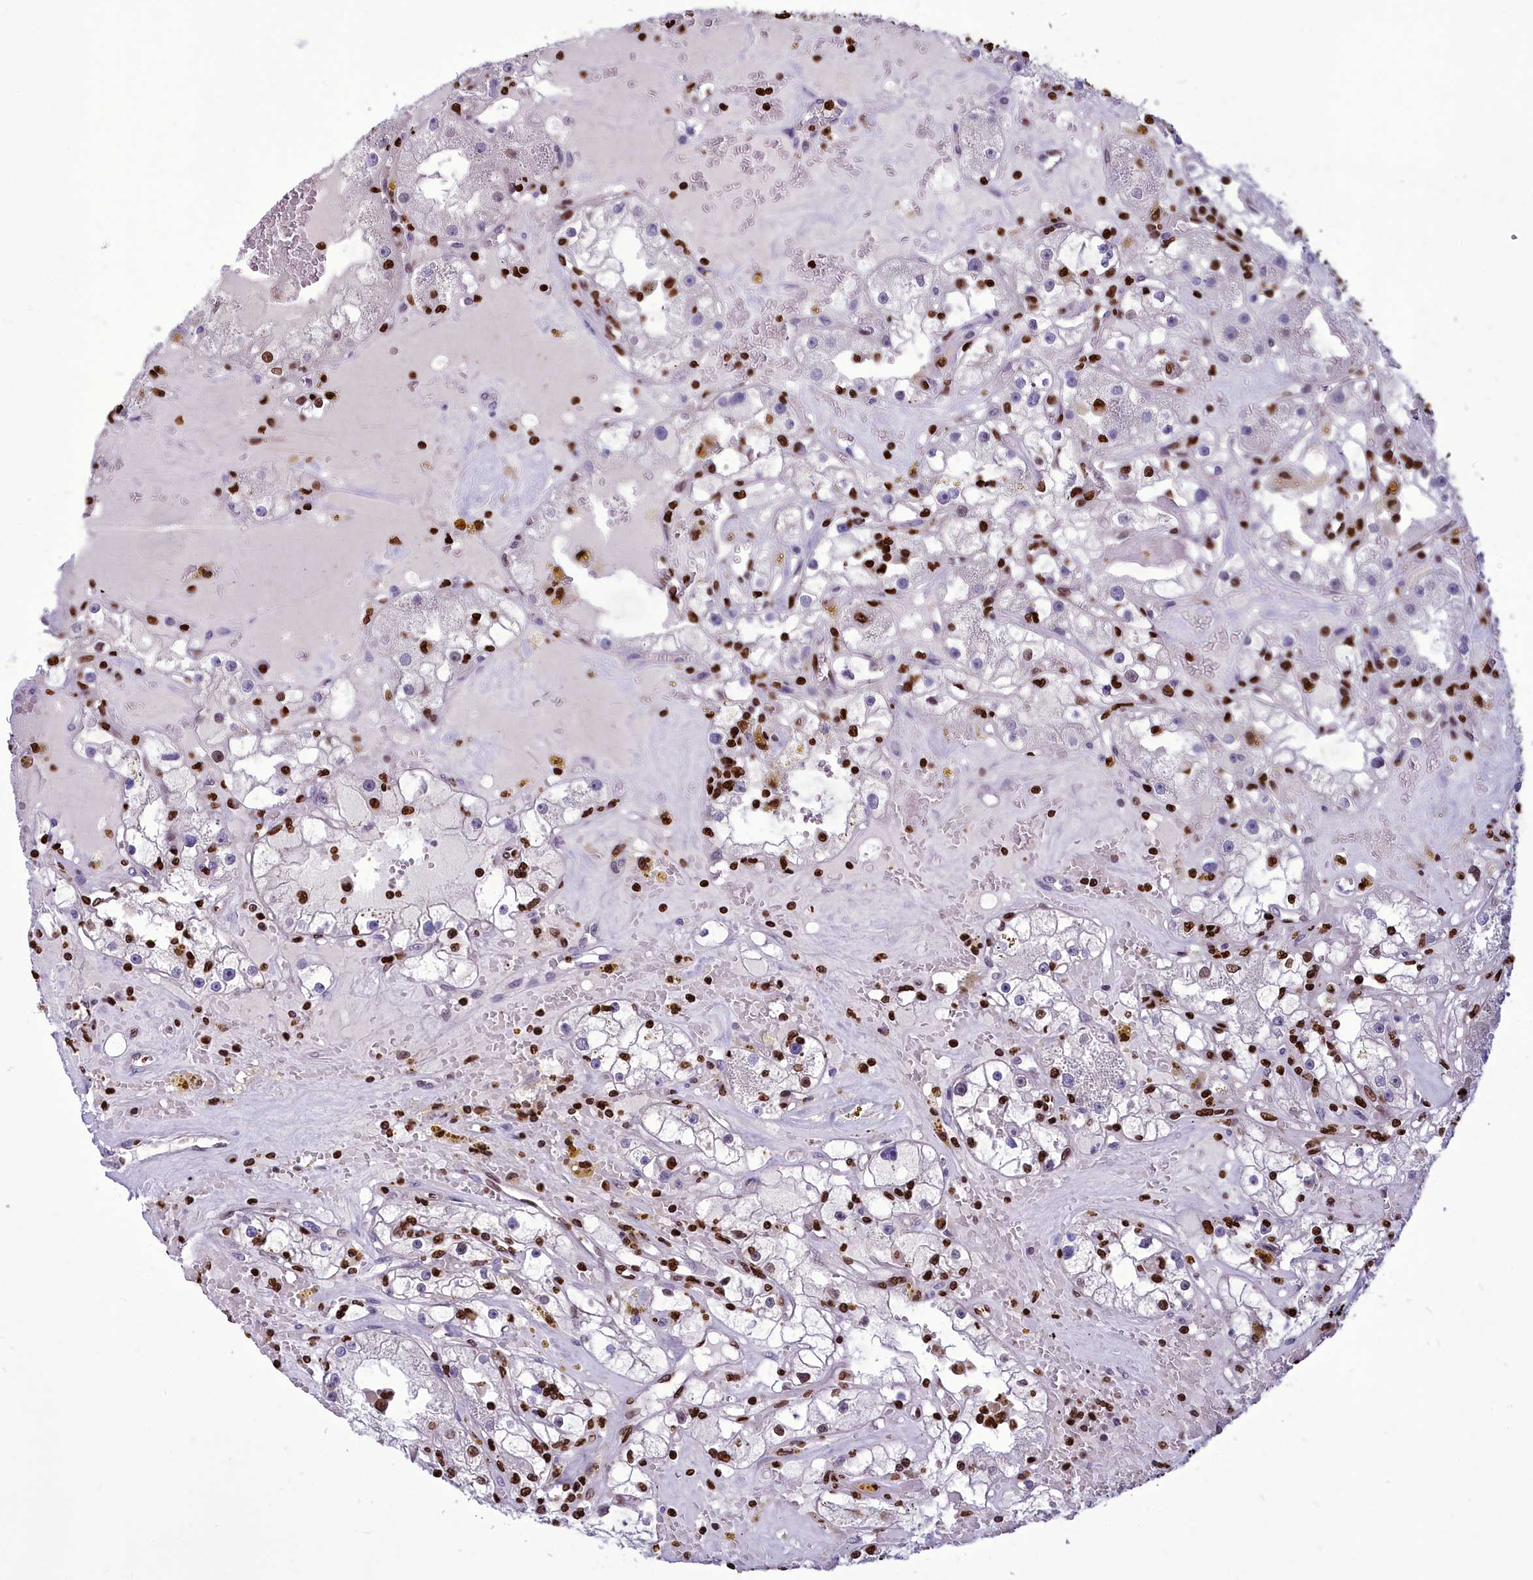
{"staining": {"intensity": "strong", "quantity": "25%-75%", "location": "nuclear"}, "tissue": "renal cancer", "cell_type": "Tumor cells", "image_type": "cancer", "snomed": [{"axis": "morphology", "description": "Adenocarcinoma, NOS"}, {"axis": "topography", "description": "Kidney"}], "caption": "Immunohistochemistry (IHC) of adenocarcinoma (renal) exhibits high levels of strong nuclear positivity in about 25%-75% of tumor cells.", "gene": "AKAP17A", "patient": {"sex": "male", "age": 56}}